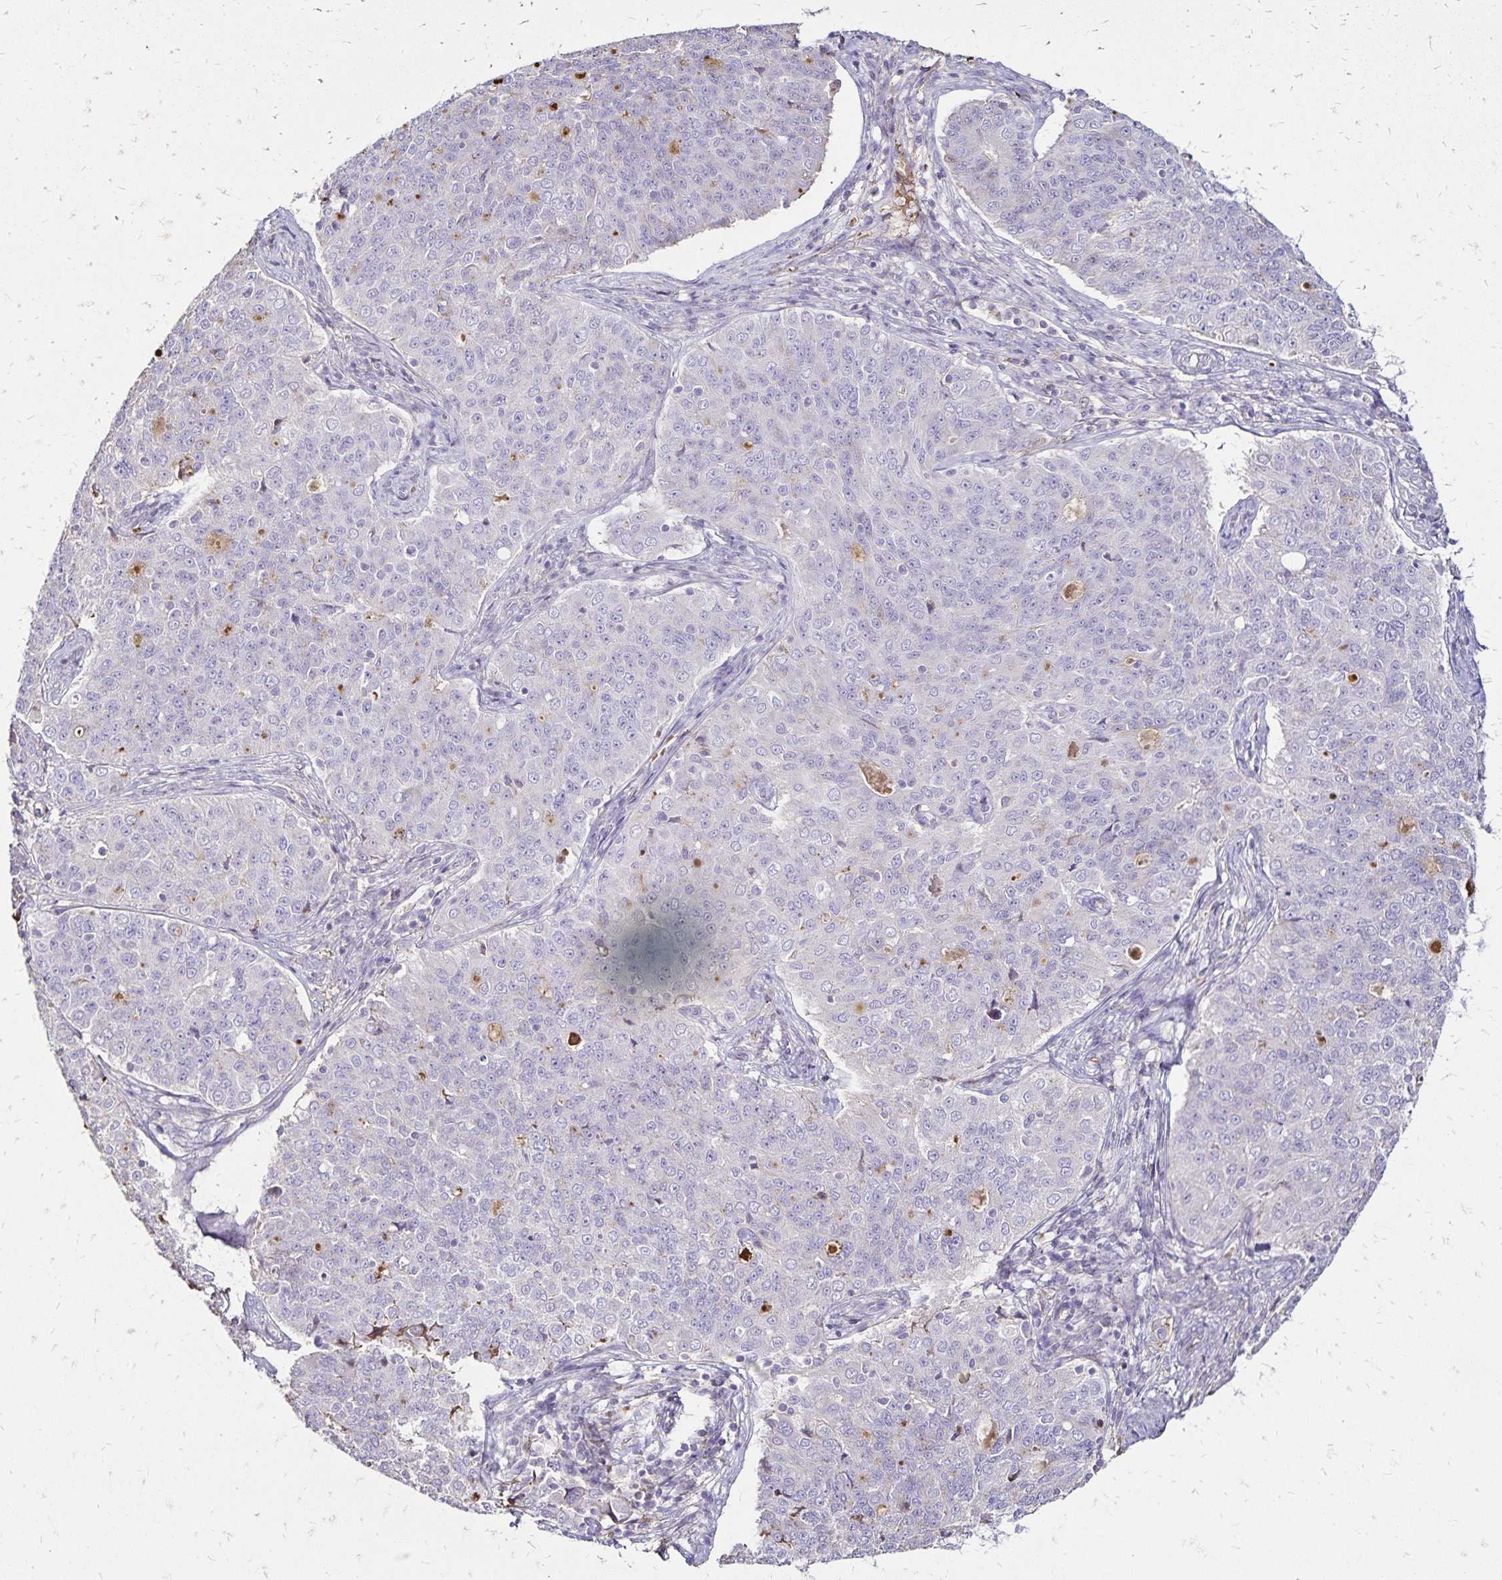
{"staining": {"intensity": "negative", "quantity": "none", "location": "none"}, "tissue": "endometrial cancer", "cell_type": "Tumor cells", "image_type": "cancer", "snomed": [{"axis": "morphology", "description": "Adenocarcinoma, NOS"}, {"axis": "topography", "description": "Endometrium"}], "caption": "Endometrial cancer stained for a protein using IHC displays no positivity tumor cells.", "gene": "KISS1", "patient": {"sex": "female", "age": 43}}